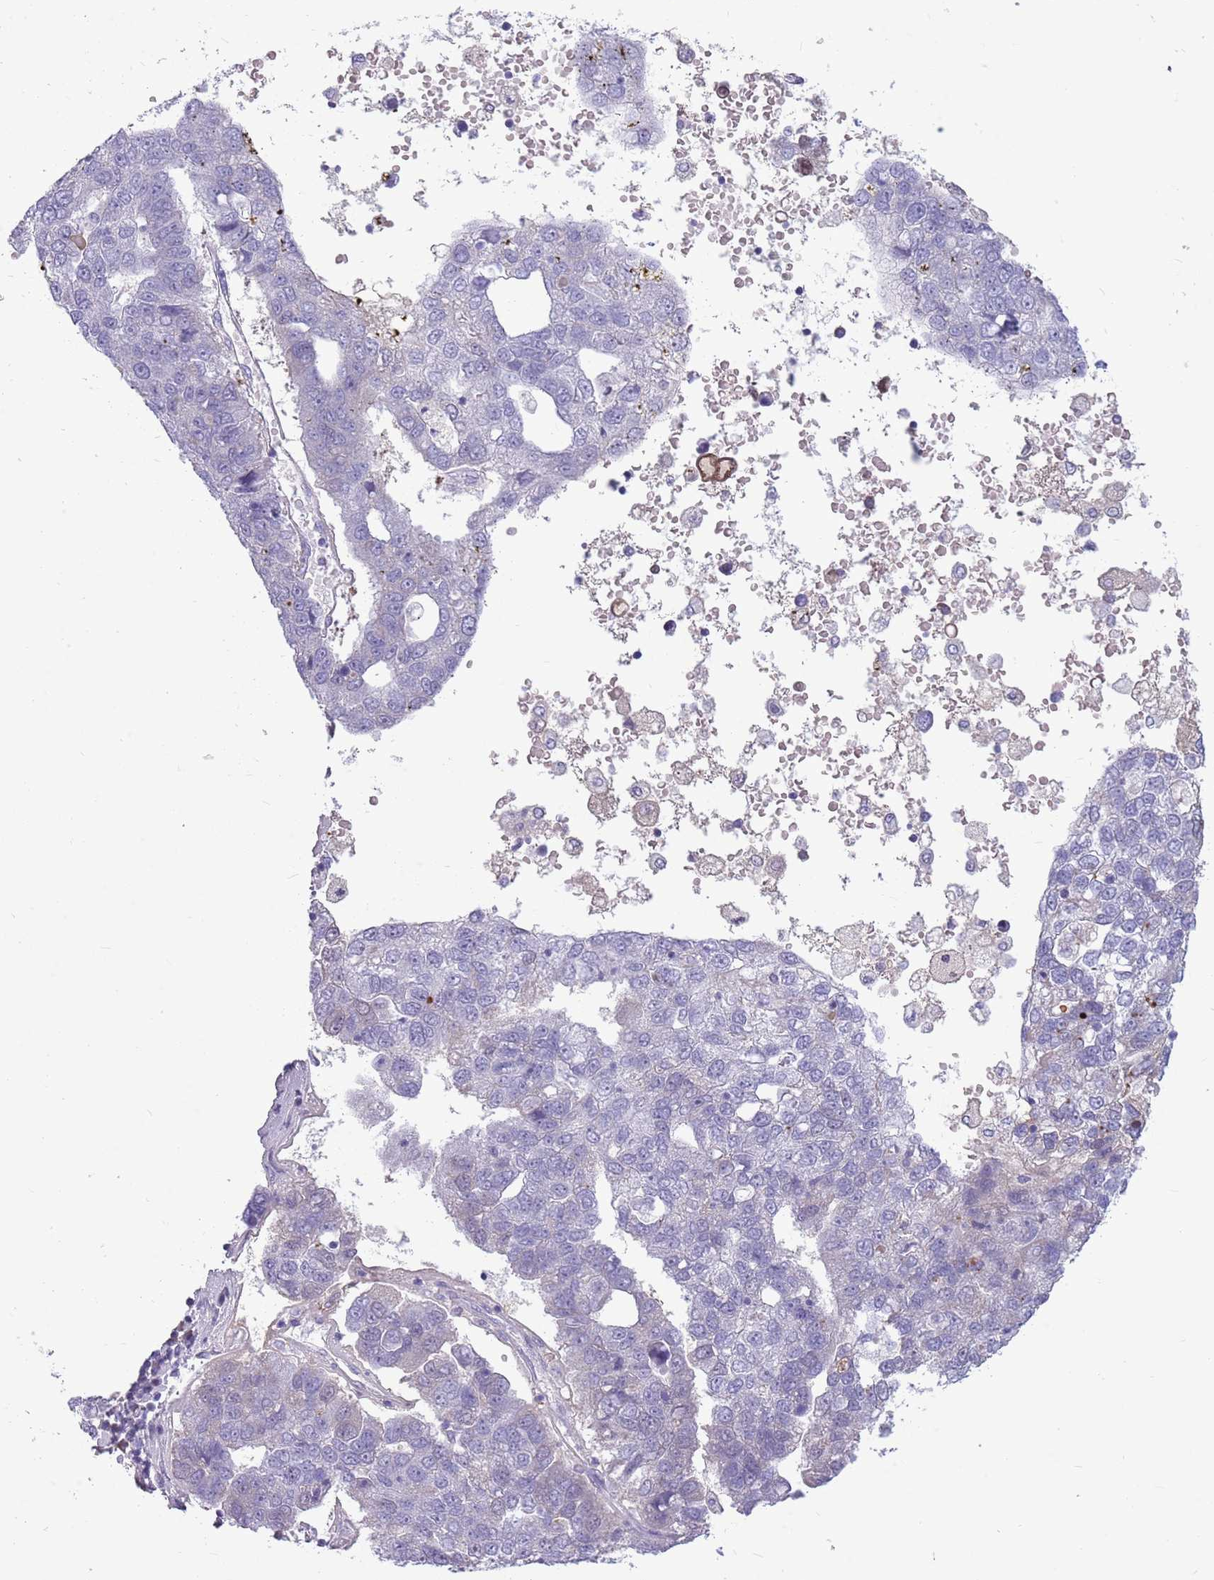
{"staining": {"intensity": "negative", "quantity": "none", "location": "none"}, "tissue": "pancreatic cancer", "cell_type": "Tumor cells", "image_type": "cancer", "snomed": [{"axis": "morphology", "description": "Adenocarcinoma, NOS"}, {"axis": "topography", "description": "Pancreas"}], "caption": "Immunohistochemistry of adenocarcinoma (pancreatic) displays no positivity in tumor cells.", "gene": "ZNF425", "patient": {"sex": "female", "age": 61}}